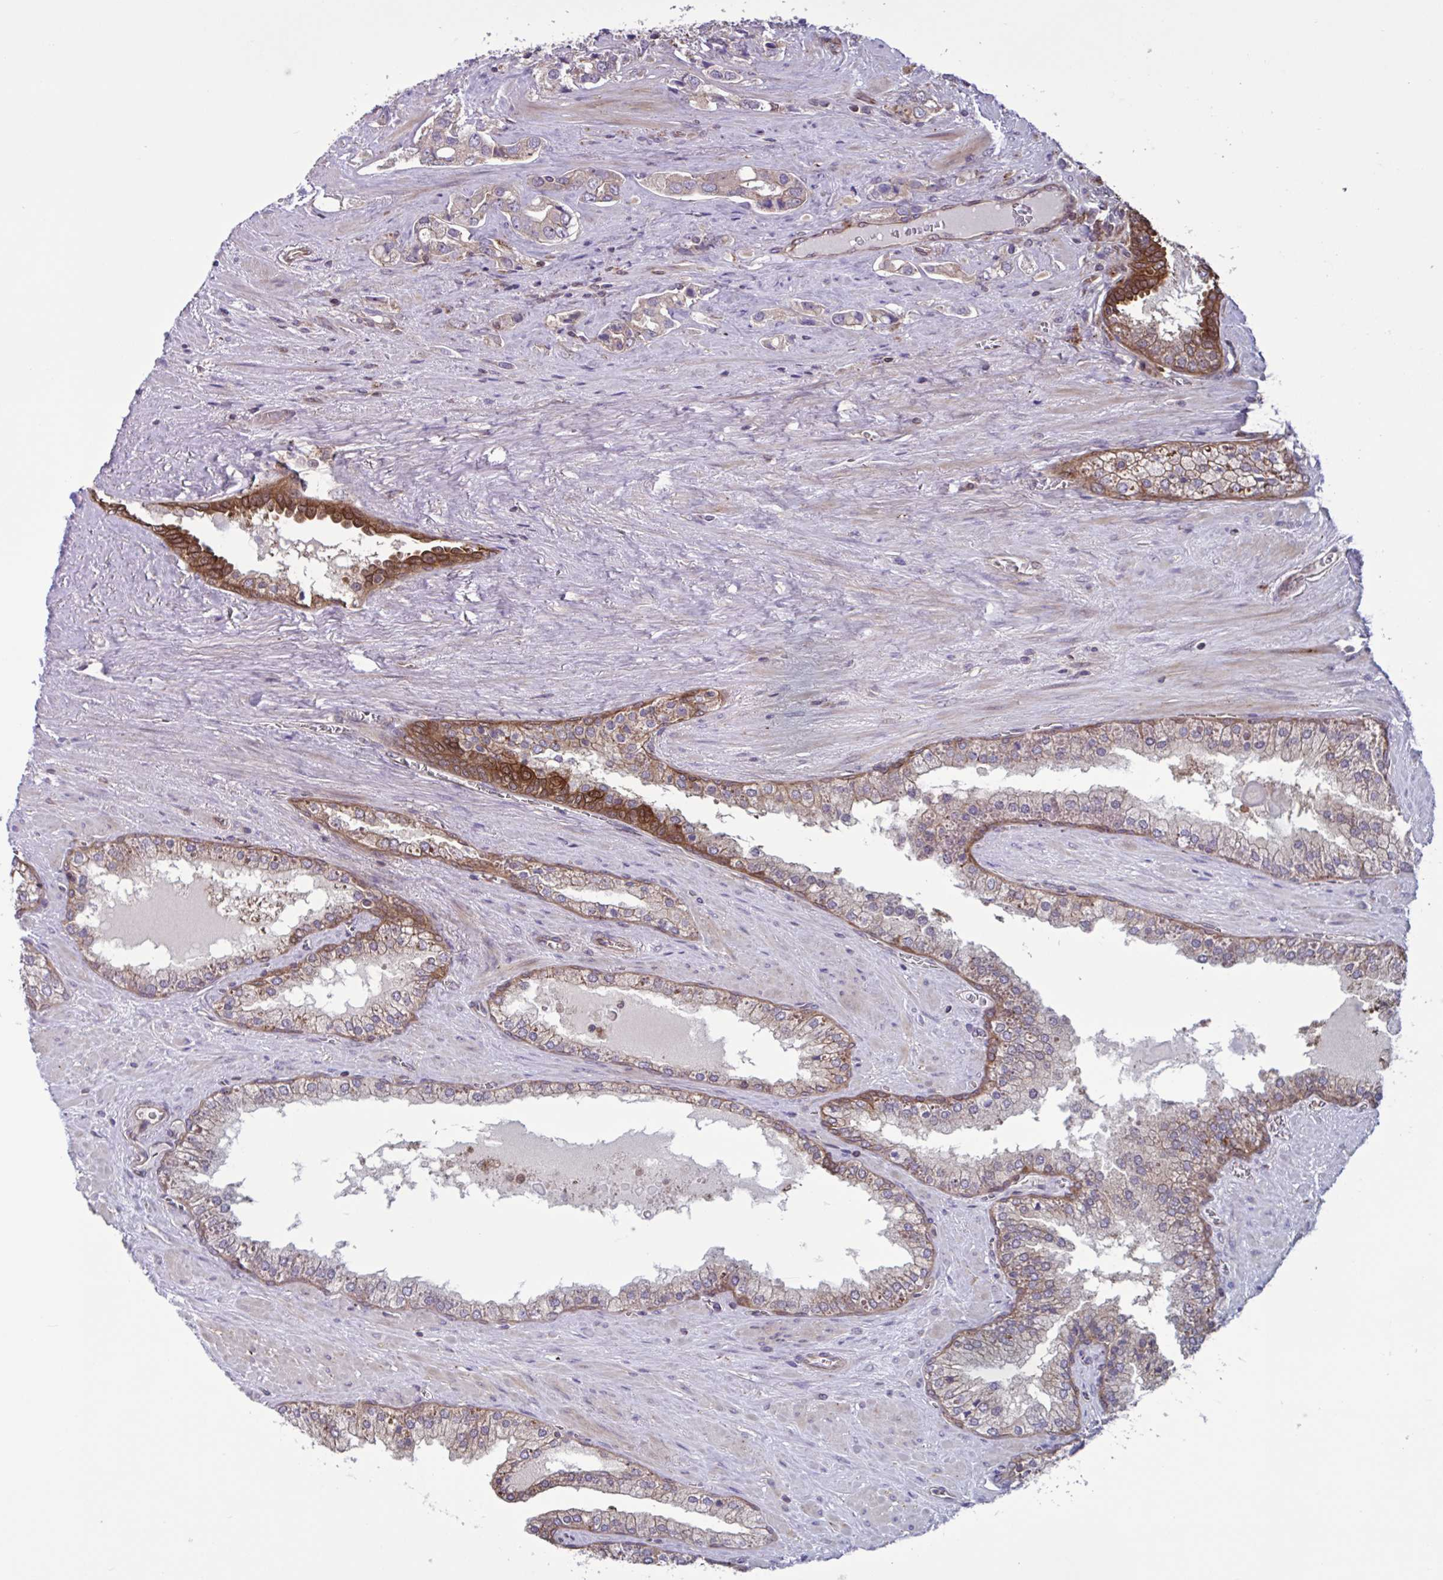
{"staining": {"intensity": "moderate", "quantity": "25%-75%", "location": "cytoplasmic/membranous"}, "tissue": "prostate cancer", "cell_type": "Tumor cells", "image_type": "cancer", "snomed": [{"axis": "morphology", "description": "Adenocarcinoma, High grade"}, {"axis": "topography", "description": "Prostate"}], "caption": "IHC staining of prostate adenocarcinoma (high-grade), which reveals medium levels of moderate cytoplasmic/membranous expression in approximately 25%-75% of tumor cells indicating moderate cytoplasmic/membranous protein staining. The staining was performed using DAB (3,3'-diaminobenzidine) (brown) for protein detection and nuclei were counterstained in hematoxylin (blue).", "gene": "GLTP", "patient": {"sex": "male", "age": 67}}